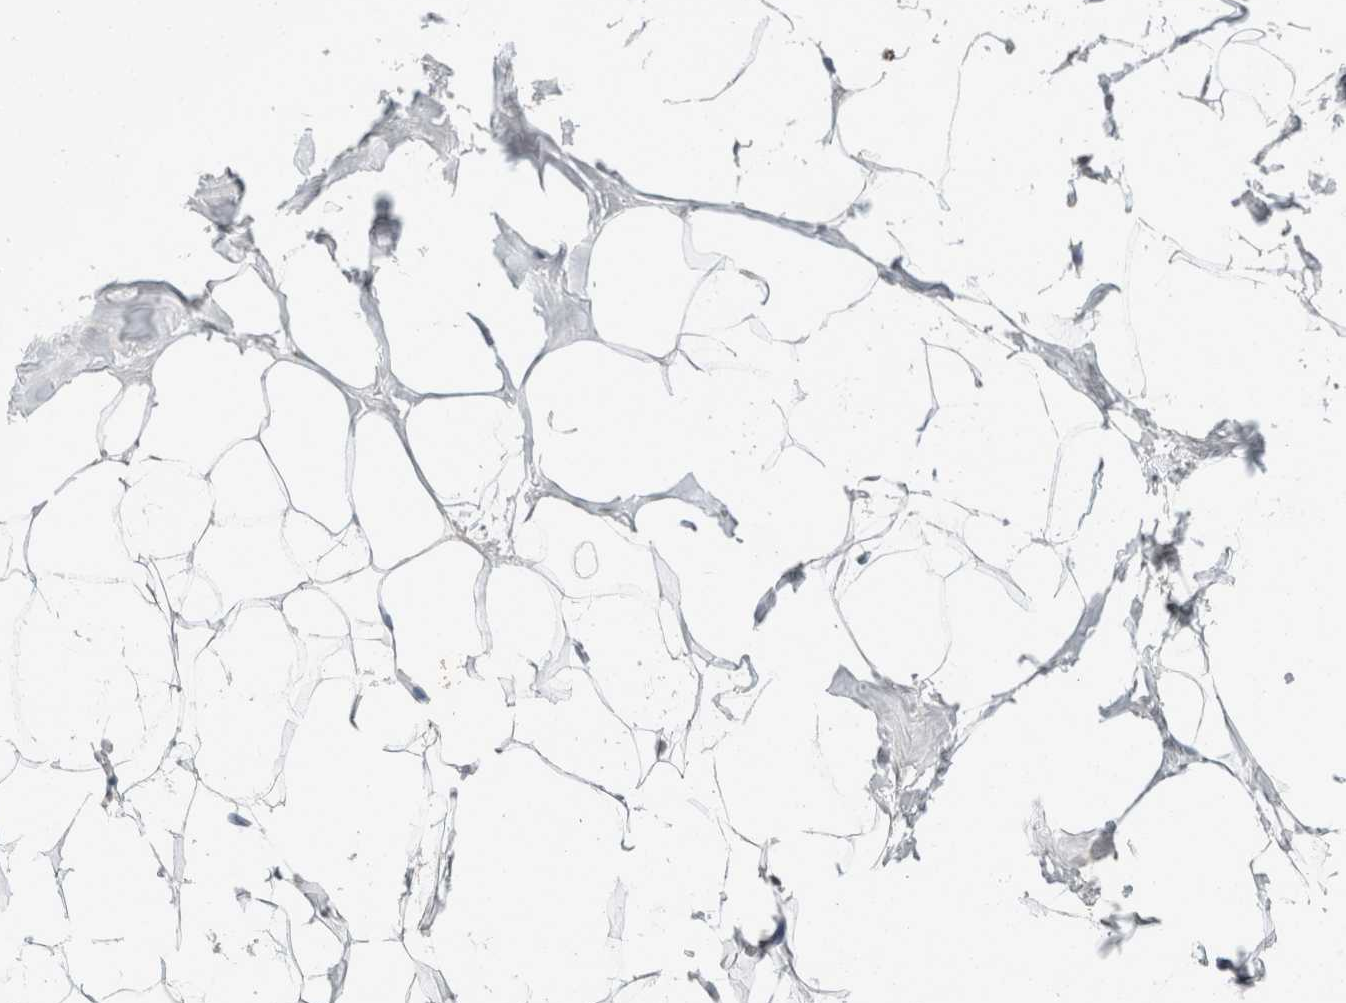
{"staining": {"intensity": "negative", "quantity": "none", "location": "none"}, "tissue": "adipose tissue", "cell_type": "Adipocytes", "image_type": "normal", "snomed": [{"axis": "morphology", "description": "Normal tissue, NOS"}, {"axis": "morphology", "description": "Fibrosis, NOS"}, {"axis": "topography", "description": "Breast"}, {"axis": "topography", "description": "Adipose tissue"}], "caption": "Benign adipose tissue was stained to show a protein in brown. There is no significant staining in adipocytes.", "gene": "TRIT1", "patient": {"sex": "female", "age": 39}}